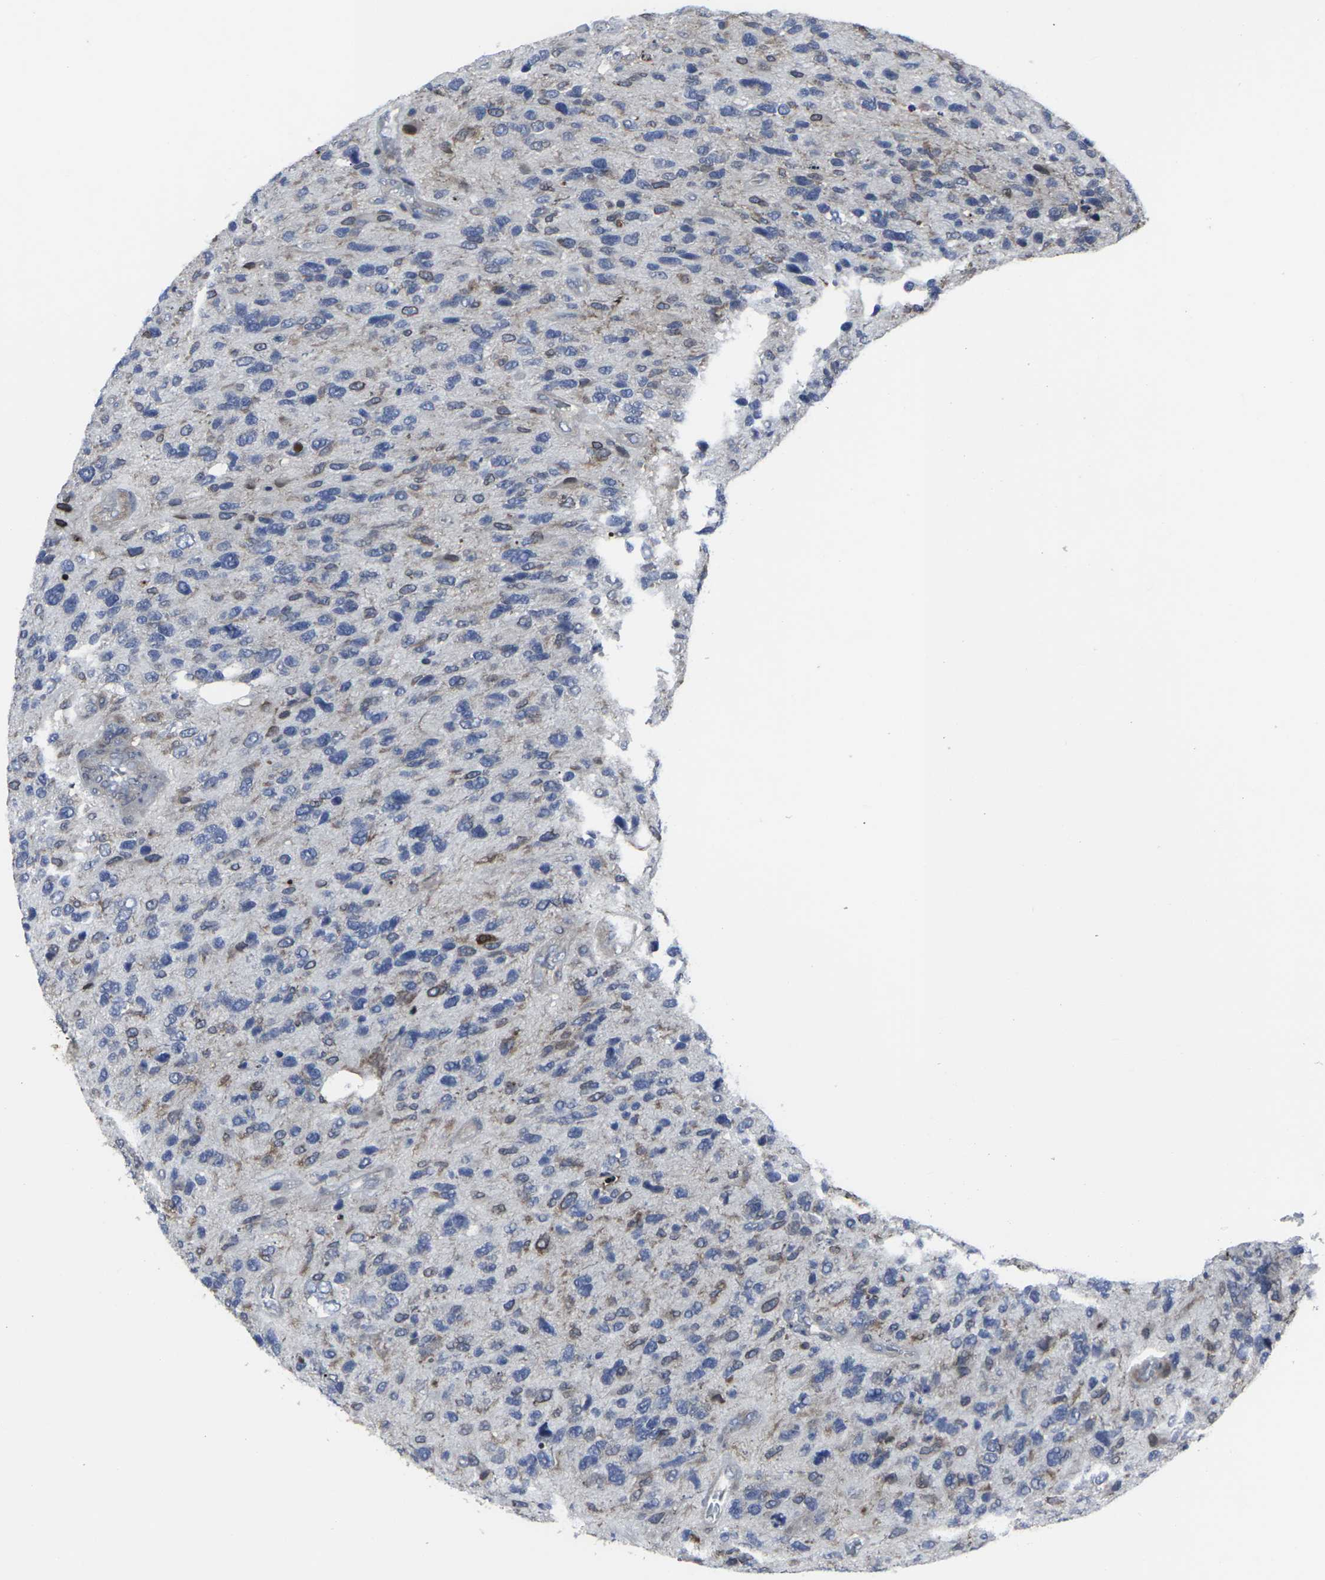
{"staining": {"intensity": "moderate", "quantity": "<25%", "location": "cytoplasmic/membranous"}, "tissue": "glioma", "cell_type": "Tumor cells", "image_type": "cancer", "snomed": [{"axis": "morphology", "description": "Glioma, malignant, High grade"}, {"axis": "topography", "description": "Brain"}], "caption": "Protein expression analysis of malignant high-grade glioma demonstrates moderate cytoplasmic/membranous positivity in approximately <25% of tumor cells. The staining was performed using DAB, with brown indicating positive protein expression. Nuclei are stained blue with hematoxylin.", "gene": "HPRT1", "patient": {"sex": "female", "age": 58}}